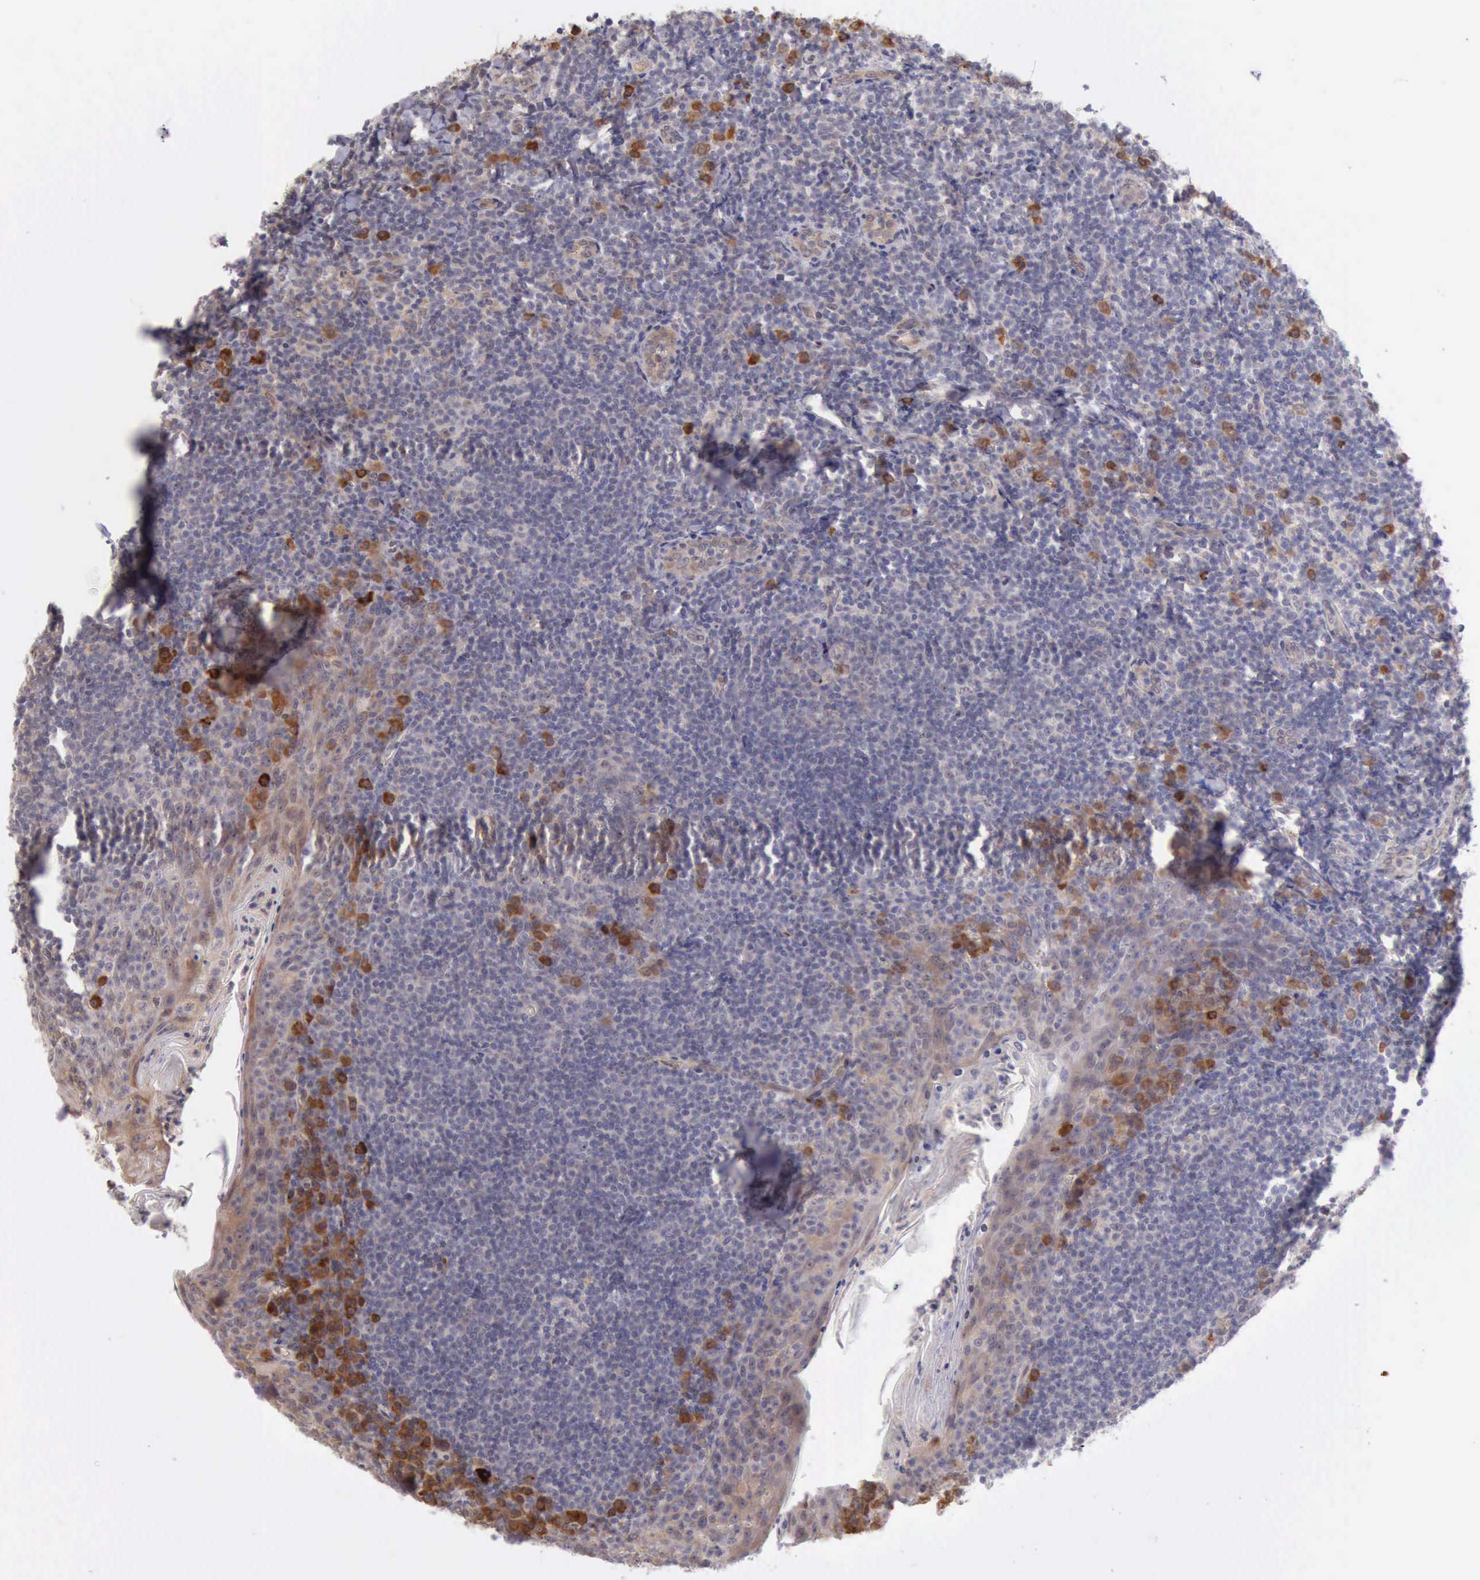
{"staining": {"intensity": "weak", "quantity": "25%-75%", "location": "cytoplasmic/membranous"}, "tissue": "tonsil", "cell_type": "Germinal center cells", "image_type": "normal", "snomed": [{"axis": "morphology", "description": "Normal tissue, NOS"}, {"axis": "topography", "description": "Tonsil"}], "caption": "DAB immunohistochemical staining of benign human tonsil displays weak cytoplasmic/membranous protein expression in approximately 25%-75% of germinal center cells.", "gene": "DNAJB7", "patient": {"sex": "male", "age": 31}}